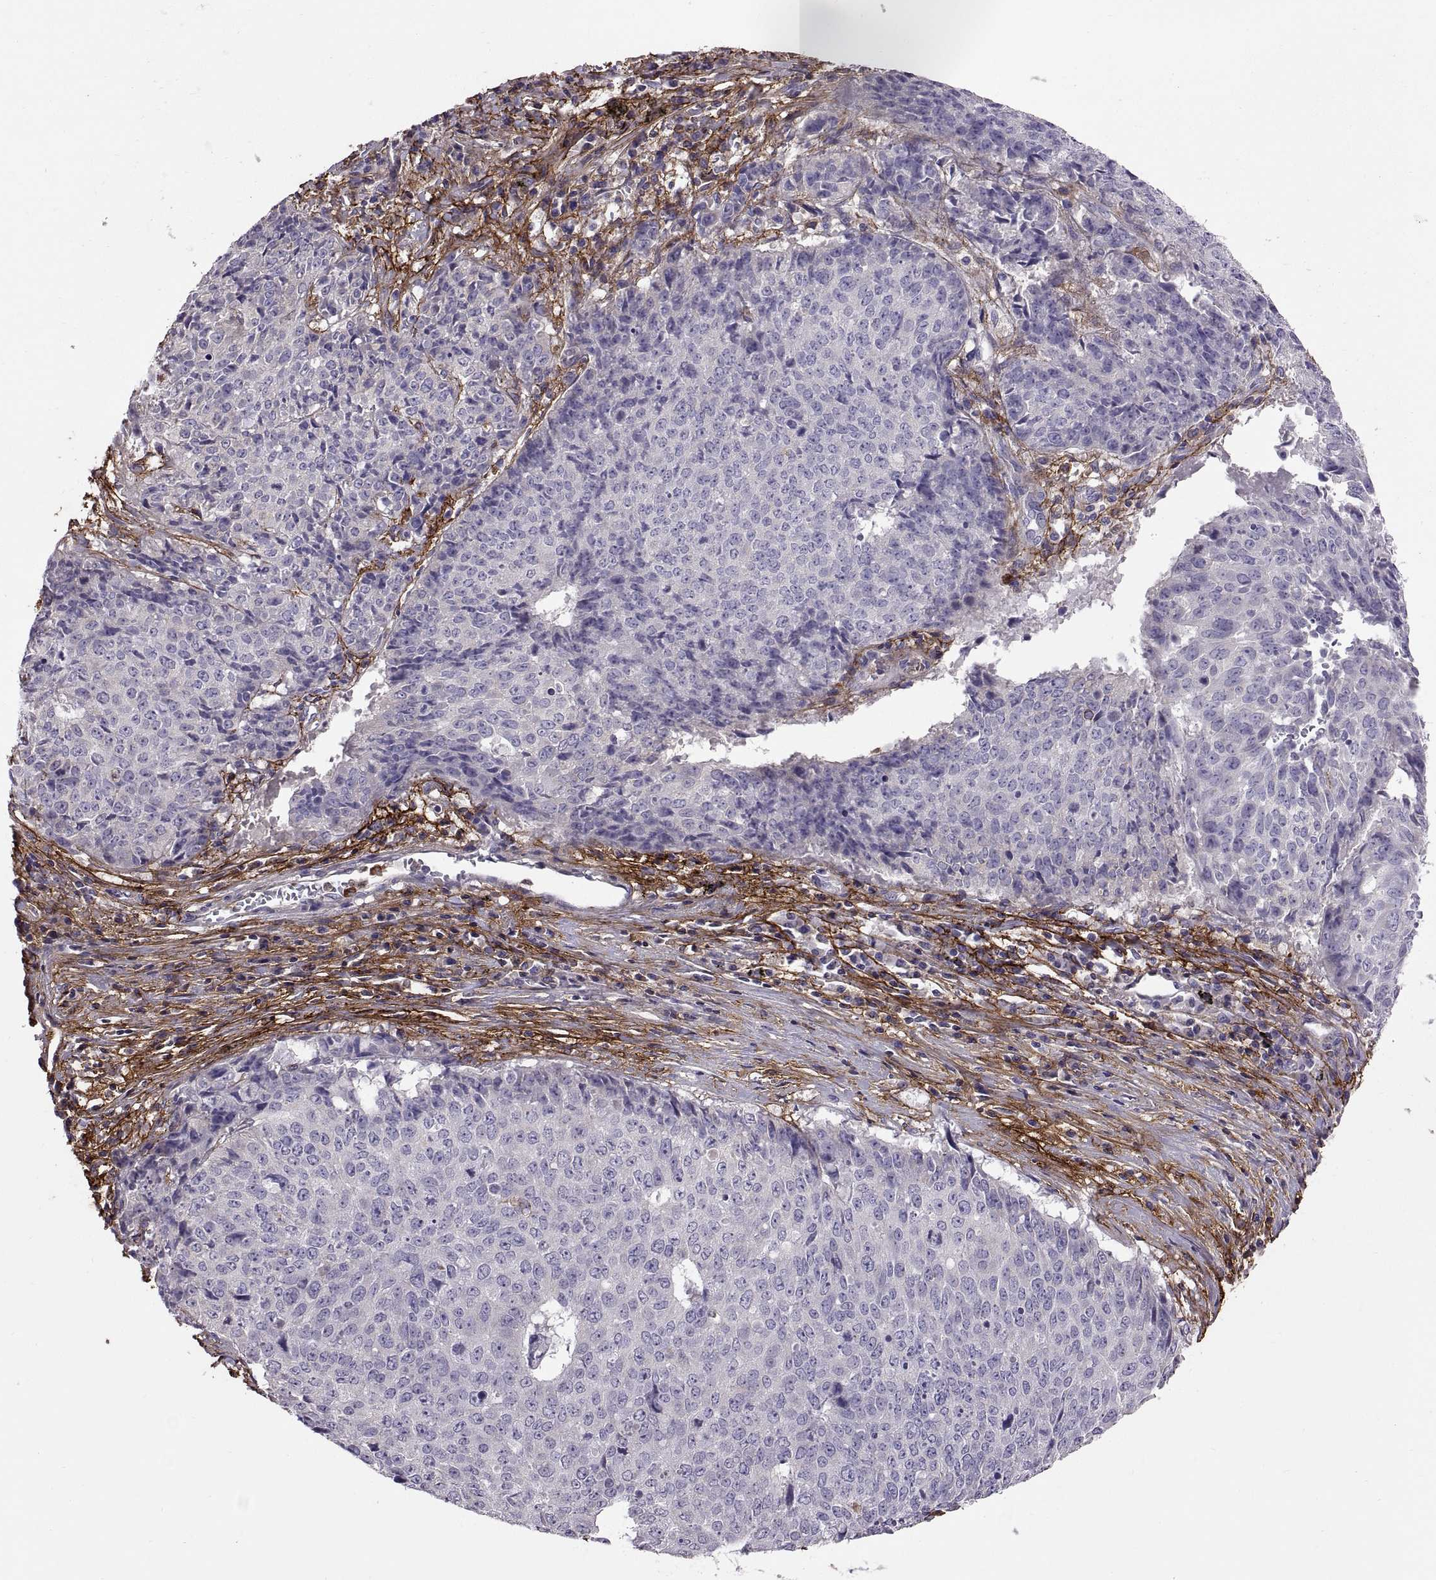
{"staining": {"intensity": "negative", "quantity": "none", "location": "none"}, "tissue": "lung cancer", "cell_type": "Tumor cells", "image_type": "cancer", "snomed": [{"axis": "morphology", "description": "Normal tissue, NOS"}, {"axis": "morphology", "description": "Squamous cell carcinoma, NOS"}, {"axis": "topography", "description": "Bronchus"}, {"axis": "topography", "description": "Lung"}], "caption": "Tumor cells are negative for brown protein staining in lung squamous cell carcinoma.", "gene": "EMILIN2", "patient": {"sex": "male", "age": 64}}